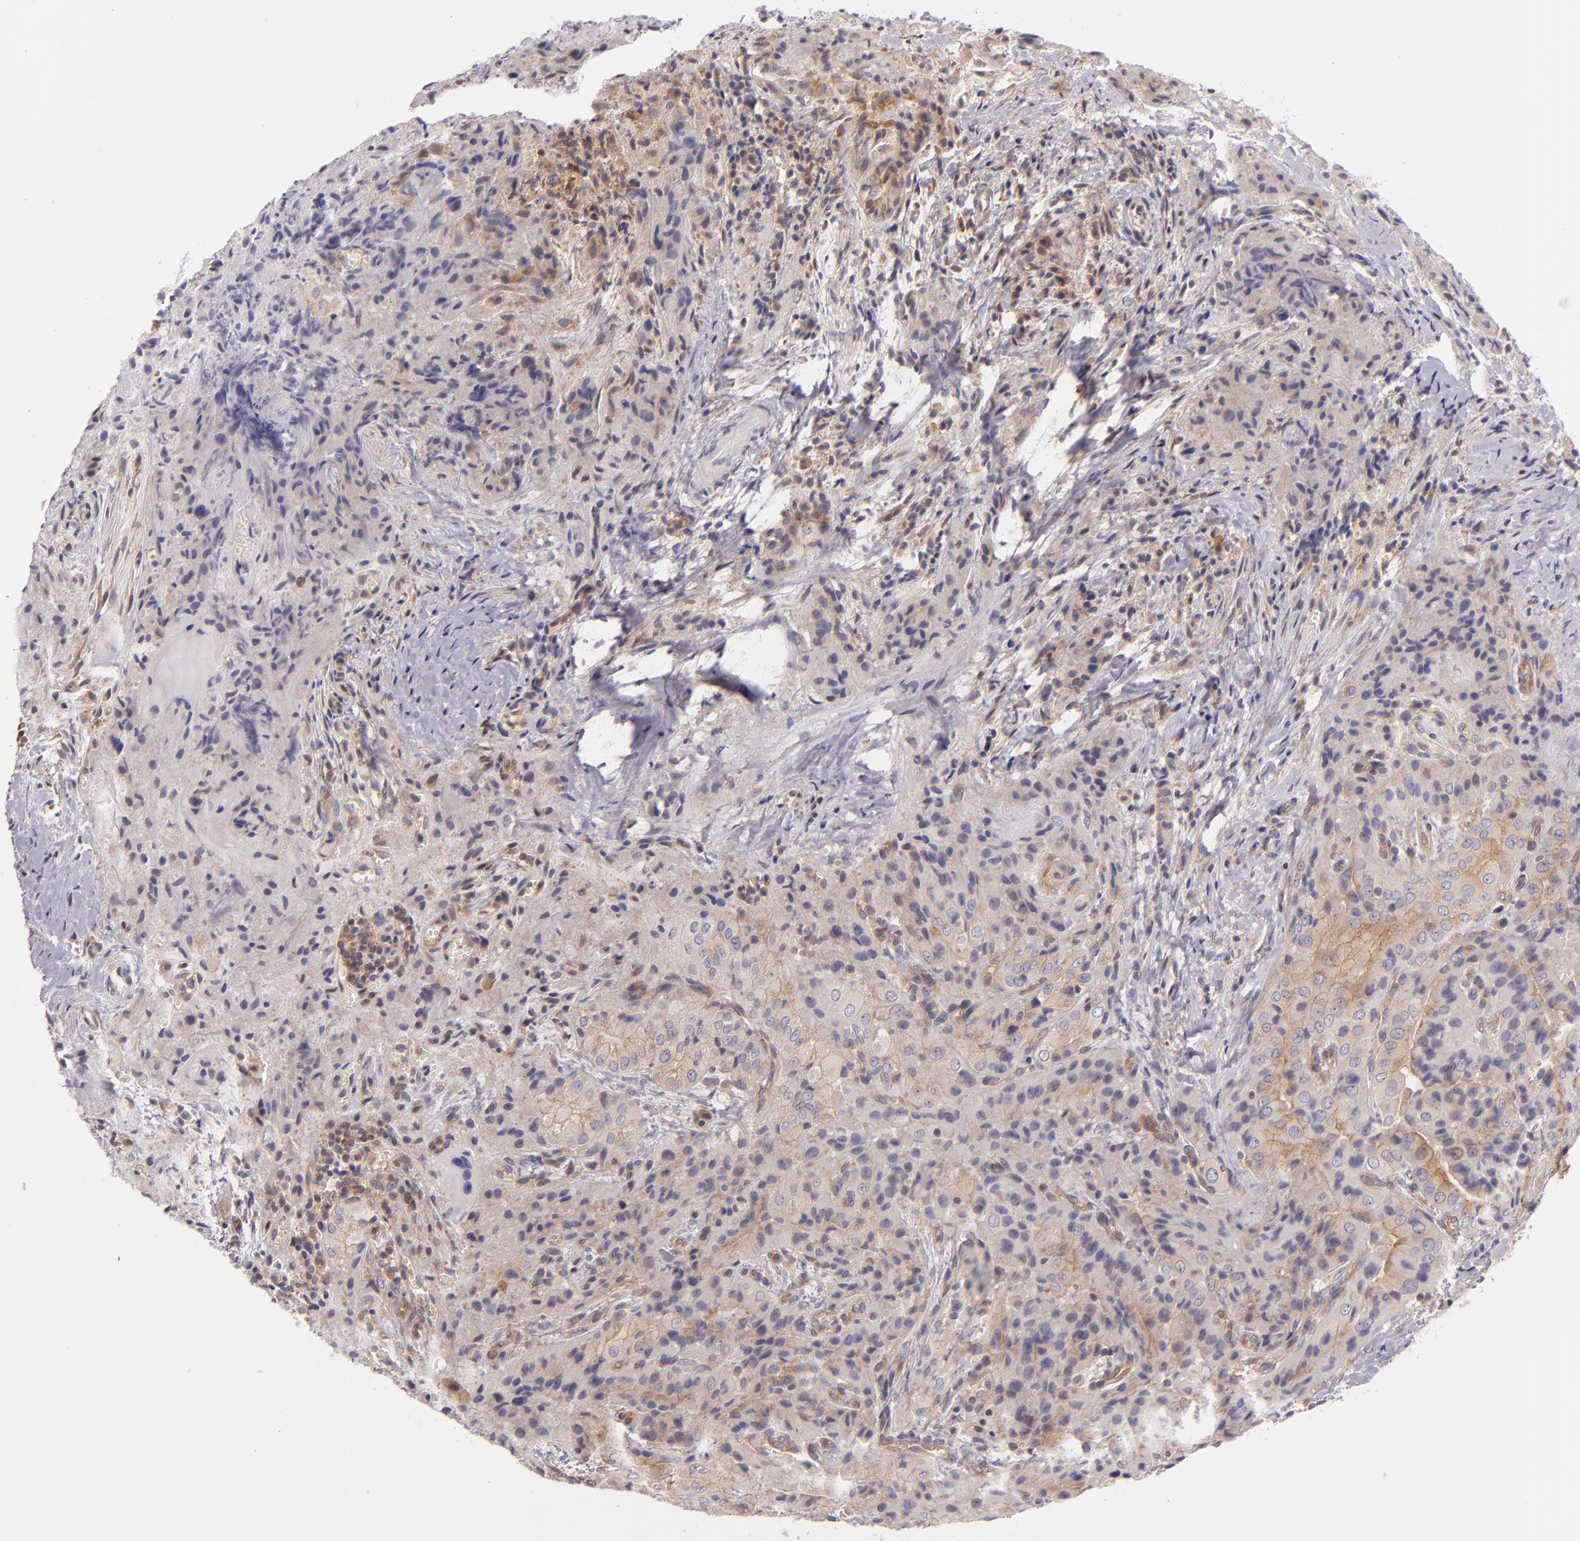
{"staining": {"intensity": "weak", "quantity": "25%-75%", "location": "cytoplasmic/membranous"}, "tissue": "thyroid cancer", "cell_type": "Tumor cells", "image_type": "cancer", "snomed": [{"axis": "morphology", "description": "Papillary adenocarcinoma, NOS"}, {"axis": "topography", "description": "Thyroid gland"}], "caption": "Protein expression analysis of thyroid cancer reveals weak cytoplasmic/membranous staining in about 25%-75% of tumor cells. The protein is shown in brown color, while the nuclei are stained blue.", "gene": "UPF3B", "patient": {"sex": "female", "age": 71}}